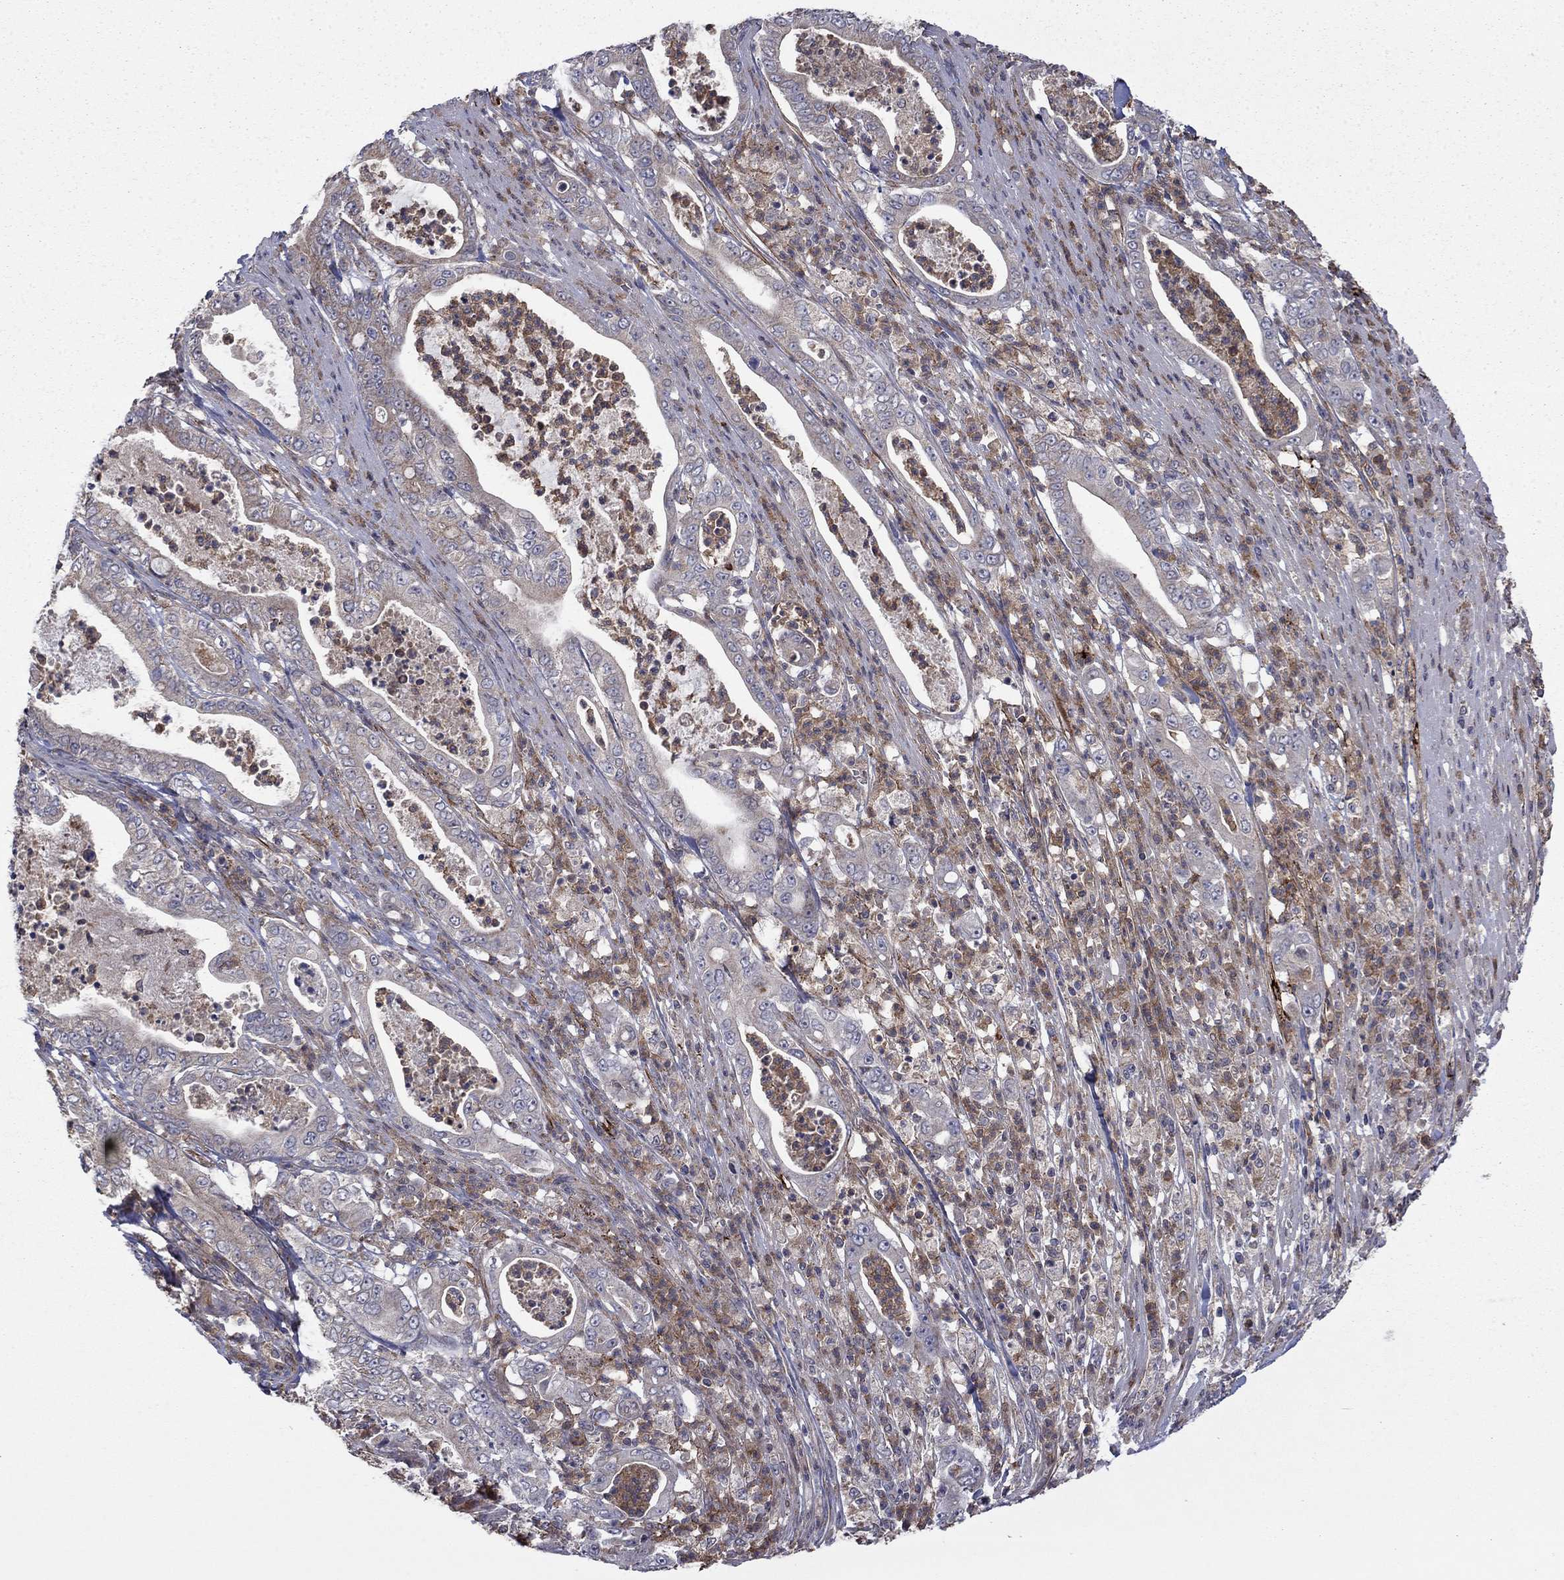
{"staining": {"intensity": "negative", "quantity": "none", "location": "none"}, "tissue": "pancreatic cancer", "cell_type": "Tumor cells", "image_type": "cancer", "snomed": [{"axis": "morphology", "description": "Adenocarcinoma, NOS"}, {"axis": "topography", "description": "Pancreas"}], "caption": "Tumor cells are negative for brown protein staining in pancreatic cancer.", "gene": "DOP1B", "patient": {"sex": "male", "age": 71}}